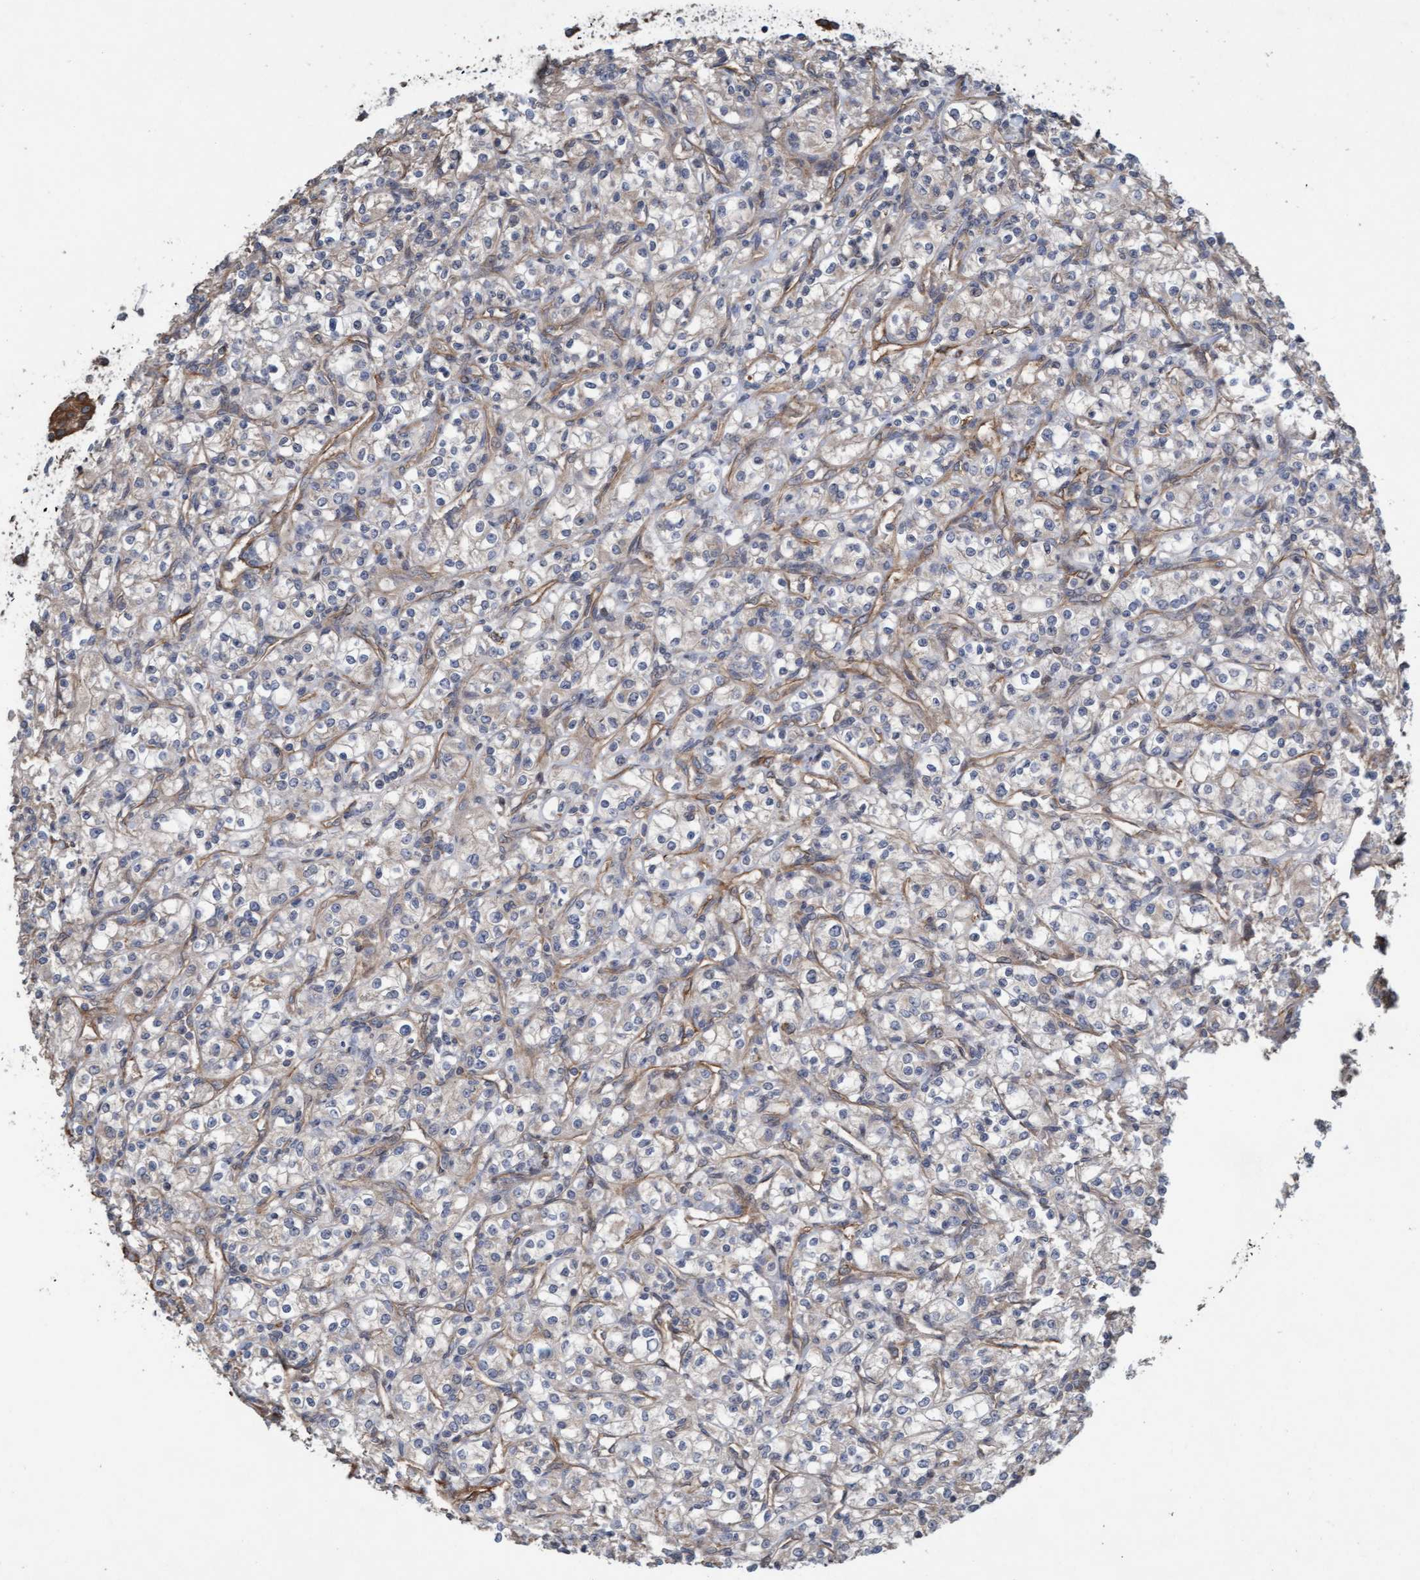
{"staining": {"intensity": "negative", "quantity": "none", "location": "none"}, "tissue": "renal cancer", "cell_type": "Tumor cells", "image_type": "cancer", "snomed": [{"axis": "morphology", "description": "Adenocarcinoma, NOS"}, {"axis": "topography", "description": "Kidney"}], "caption": "Micrograph shows no significant protein expression in tumor cells of renal cancer (adenocarcinoma).", "gene": "CDC42EP4", "patient": {"sex": "male", "age": 77}}